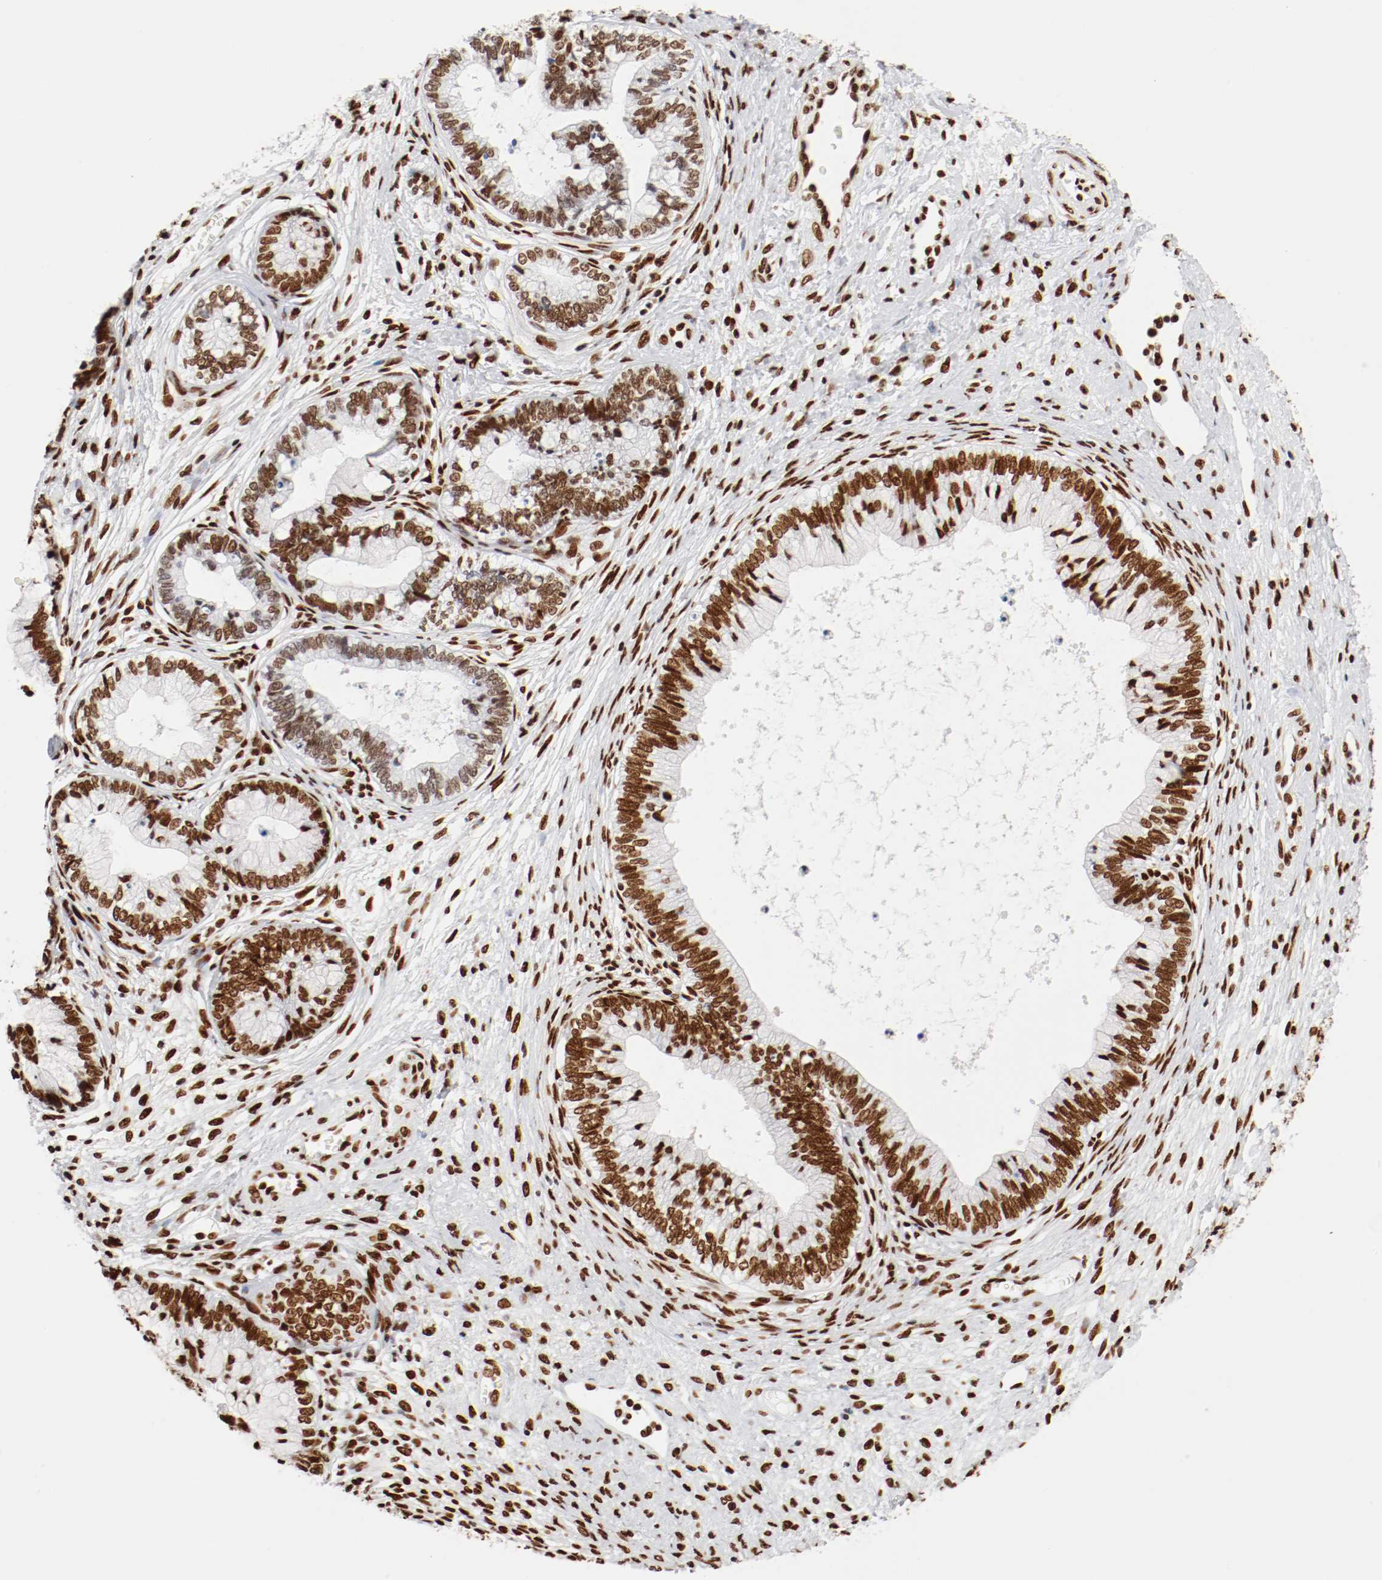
{"staining": {"intensity": "strong", "quantity": ">75%", "location": "nuclear"}, "tissue": "cervical cancer", "cell_type": "Tumor cells", "image_type": "cancer", "snomed": [{"axis": "morphology", "description": "Adenocarcinoma, NOS"}, {"axis": "topography", "description": "Cervix"}], "caption": "Adenocarcinoma (cervical) was stained to show a protein in brown. There is high levels of strong nuclear positivity in about >75% of tumor cells.", "gene": "CTBP1", "patient": {"sex": "female", "age": 44}}